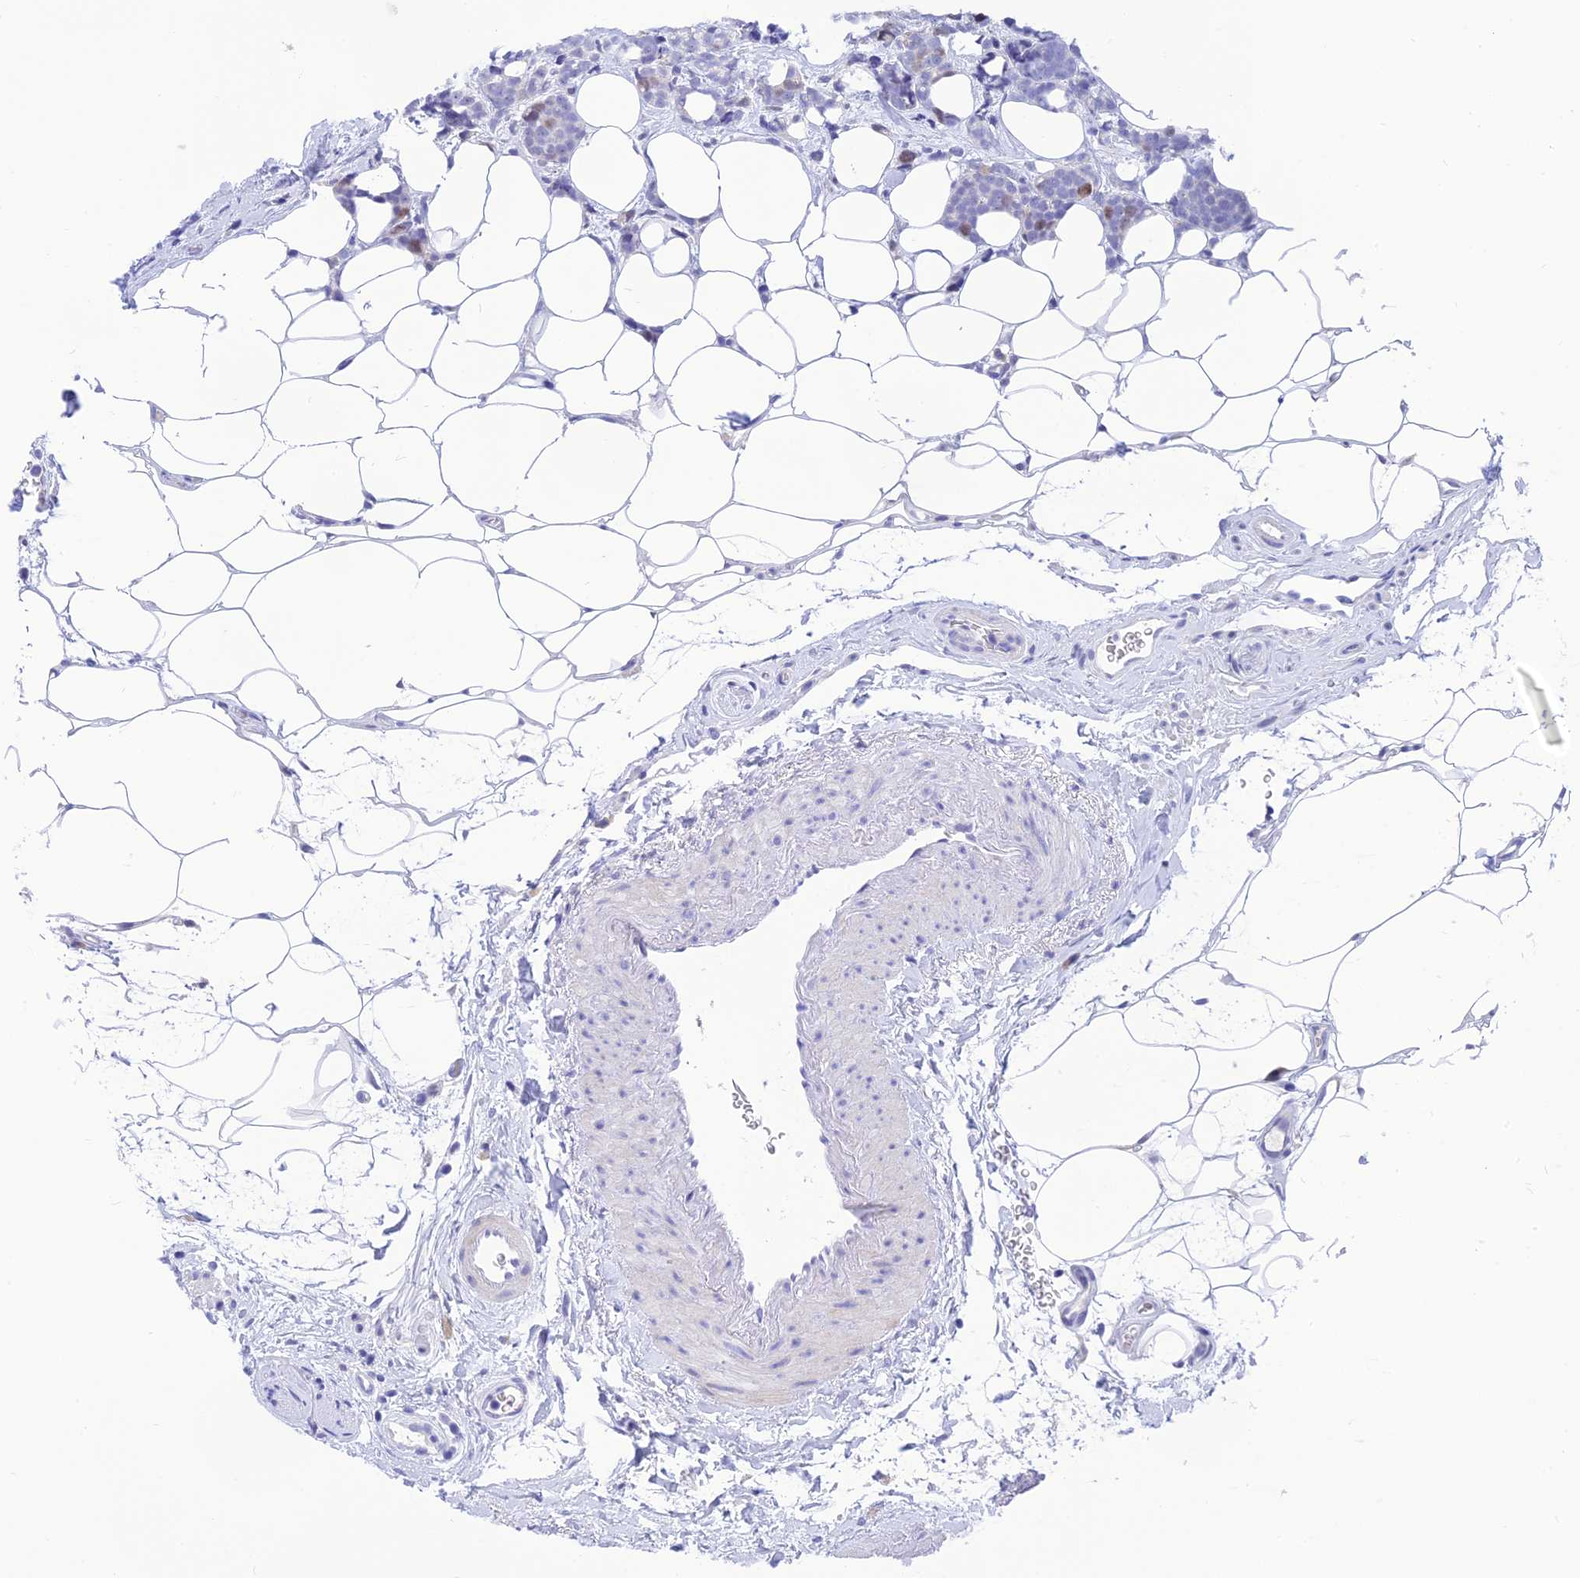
{"staining": {"intensity": "negative", "quantity": "none", "location": "none"}, "tissue": "breast cancer", "cell_type": "Tumor cells", "image_type": "cancer", "snomed": [{"axis": "morphology", "description": "Lobular carcinoma"}, {"axis": "topography", "description": "Breast"}], "caption": "This is an IHC image of breast lobular carcinoma. There is no positivity in tumor cells.", "gene": "KDELR3", "patient": {"sex": "female", "age": 58}}